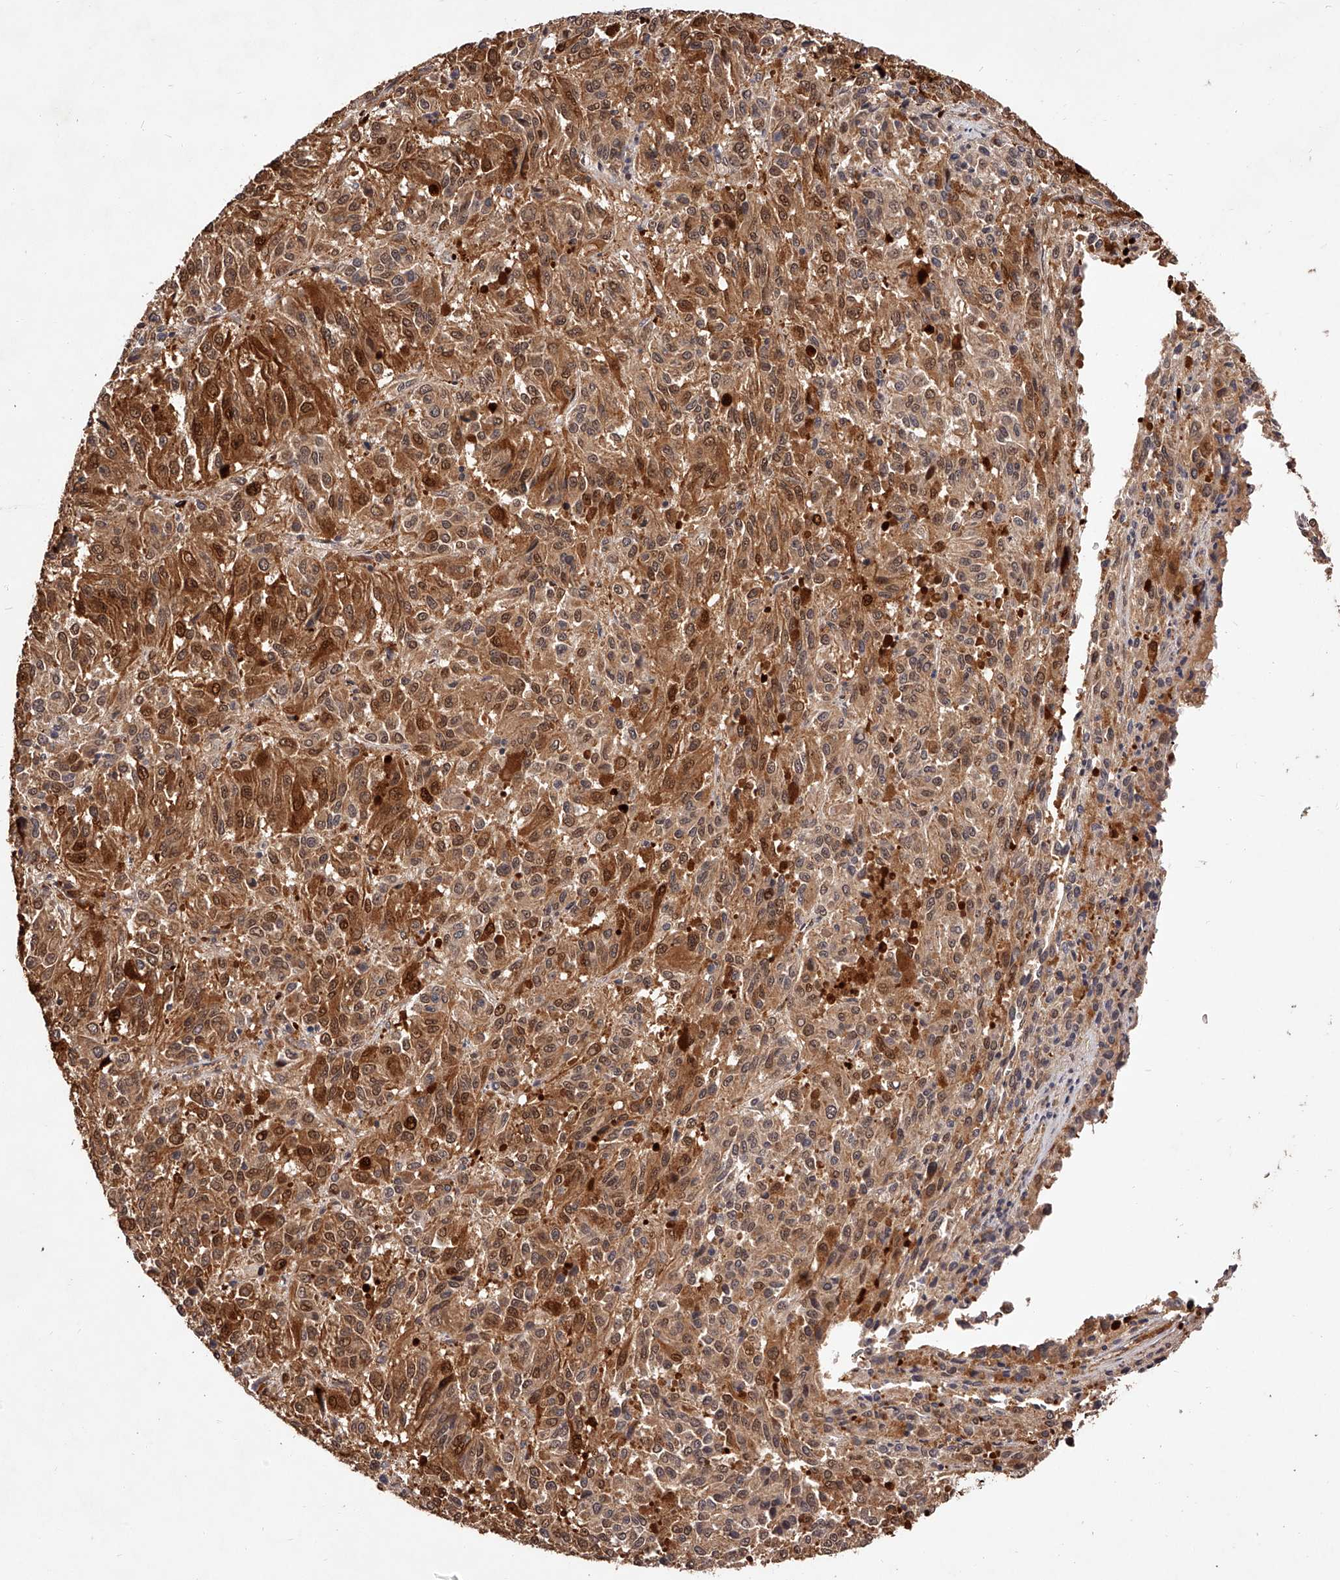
{"staining": {"intensity": "strong", "quantity": ">75%", "location": "cytoplasmic/membranous,nuclear"}, "tissue": "melanoma", "cell_type": "Tumor cells", "image_type": "cancer", "snomed": [{"axis": "morphology", "description": "Malignant melanoma, Metastatic site"}, {"axis": "topography", "description": "Lung"}], "caption": "Immunohistochemistry (DAB) staining of melanoma shows strong cytoplasmic/membranous and nuclear protein positivity in approximately >75% of tumor cells. (brown staining indicates protein expression, while blue staining denotes nuclei).", "gene": "CUL7", "patient": {"sex": "male", "age": 64}}